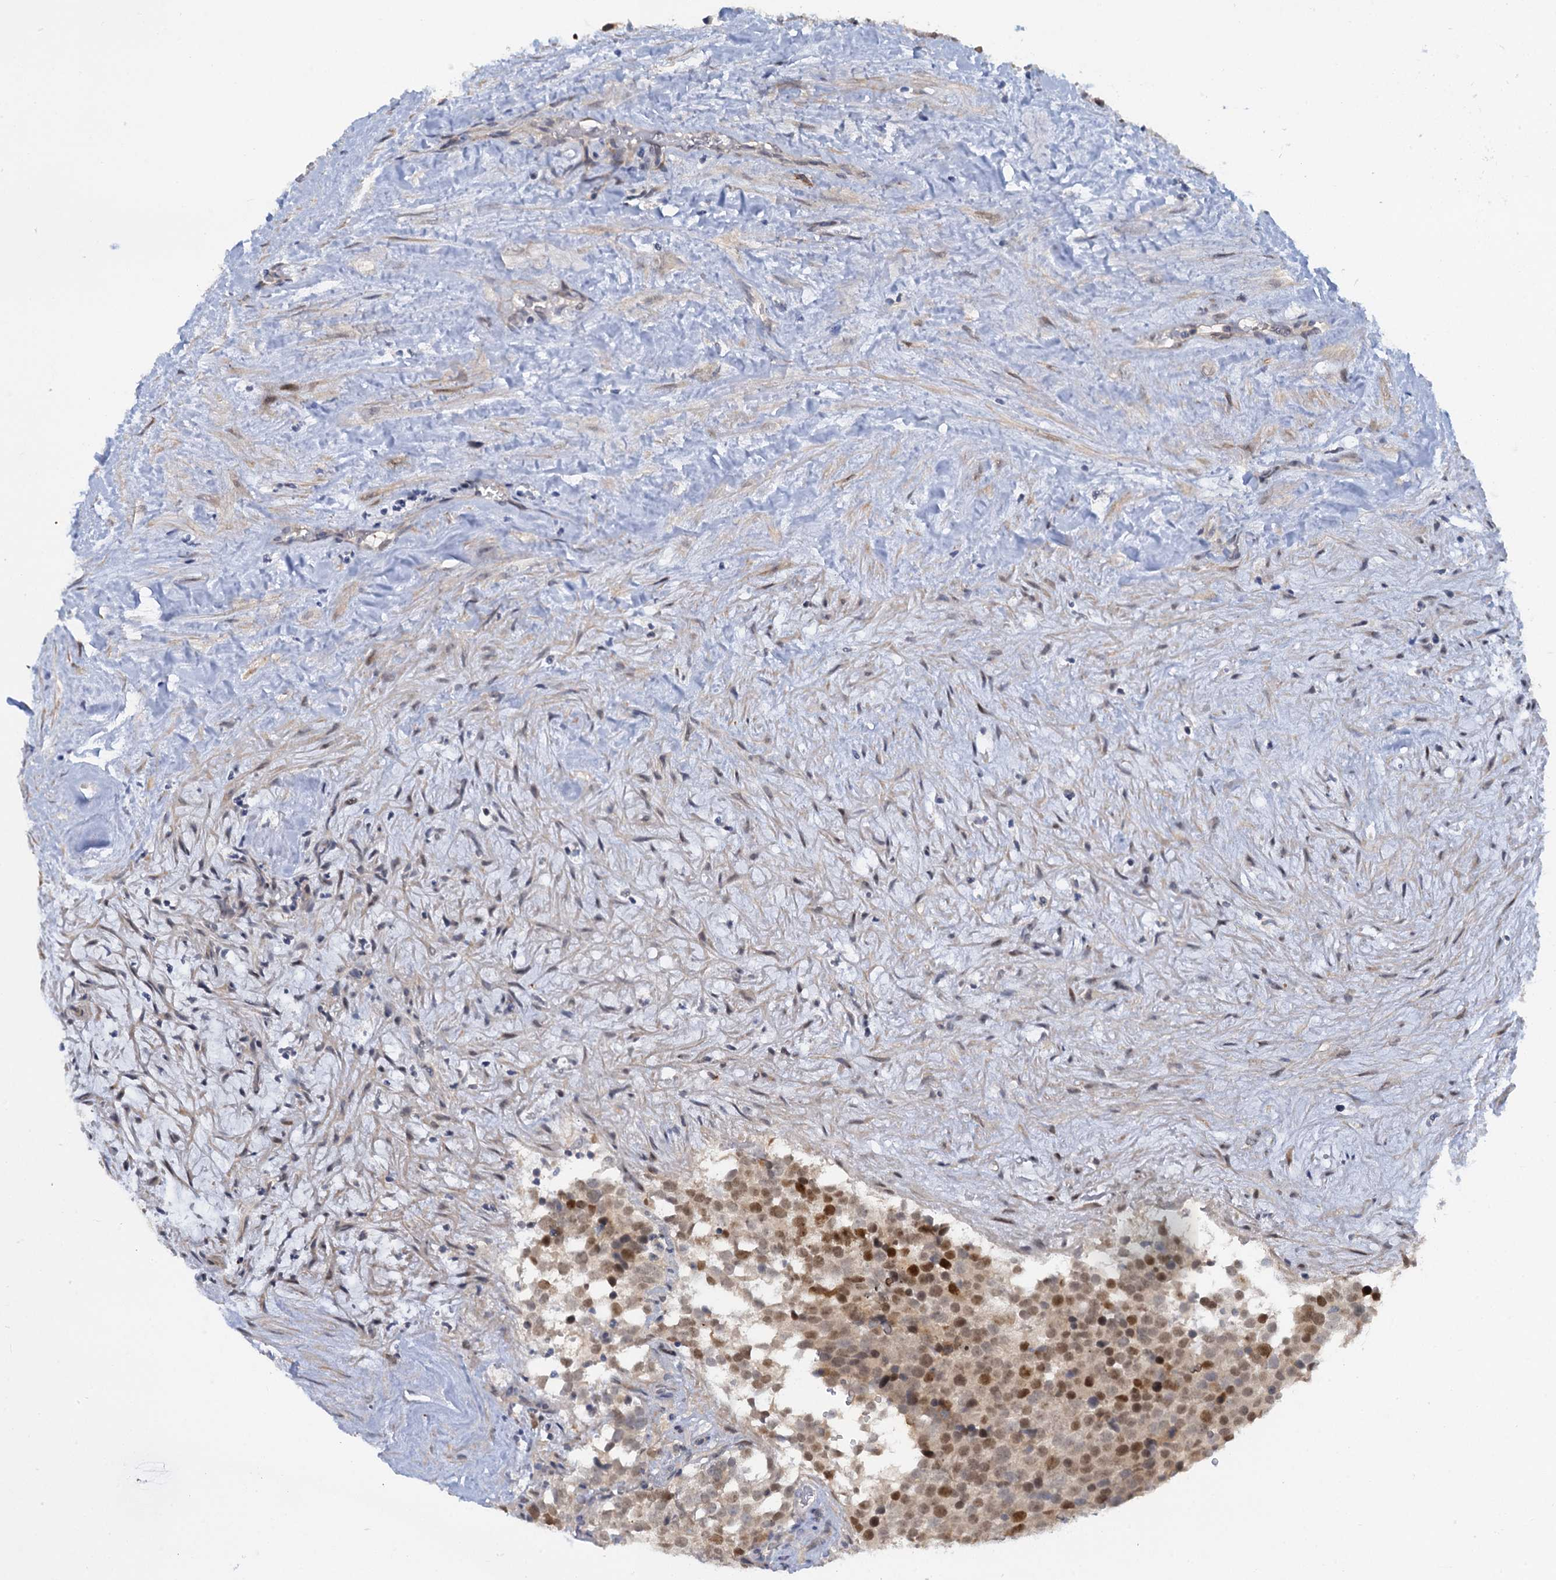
{"staining": {"intensity": "moderate", "quantity": ">75%", "location": "nuclear"}, "tissue": "testis cancer", "cell_type": "Tumor cells", "image_type": "cancer", "snomed": [{"axis": "morphology", "description": "Seminoma, NOS"}, {"axis": "topography", "description": "Testis"}], "caption": "Testis cancer (seminoma) stained with a protein marker reveals moderate staining in tumor cells.", "gene": "MRFAP1", "patient": {"sex": "male", "age": 71}}